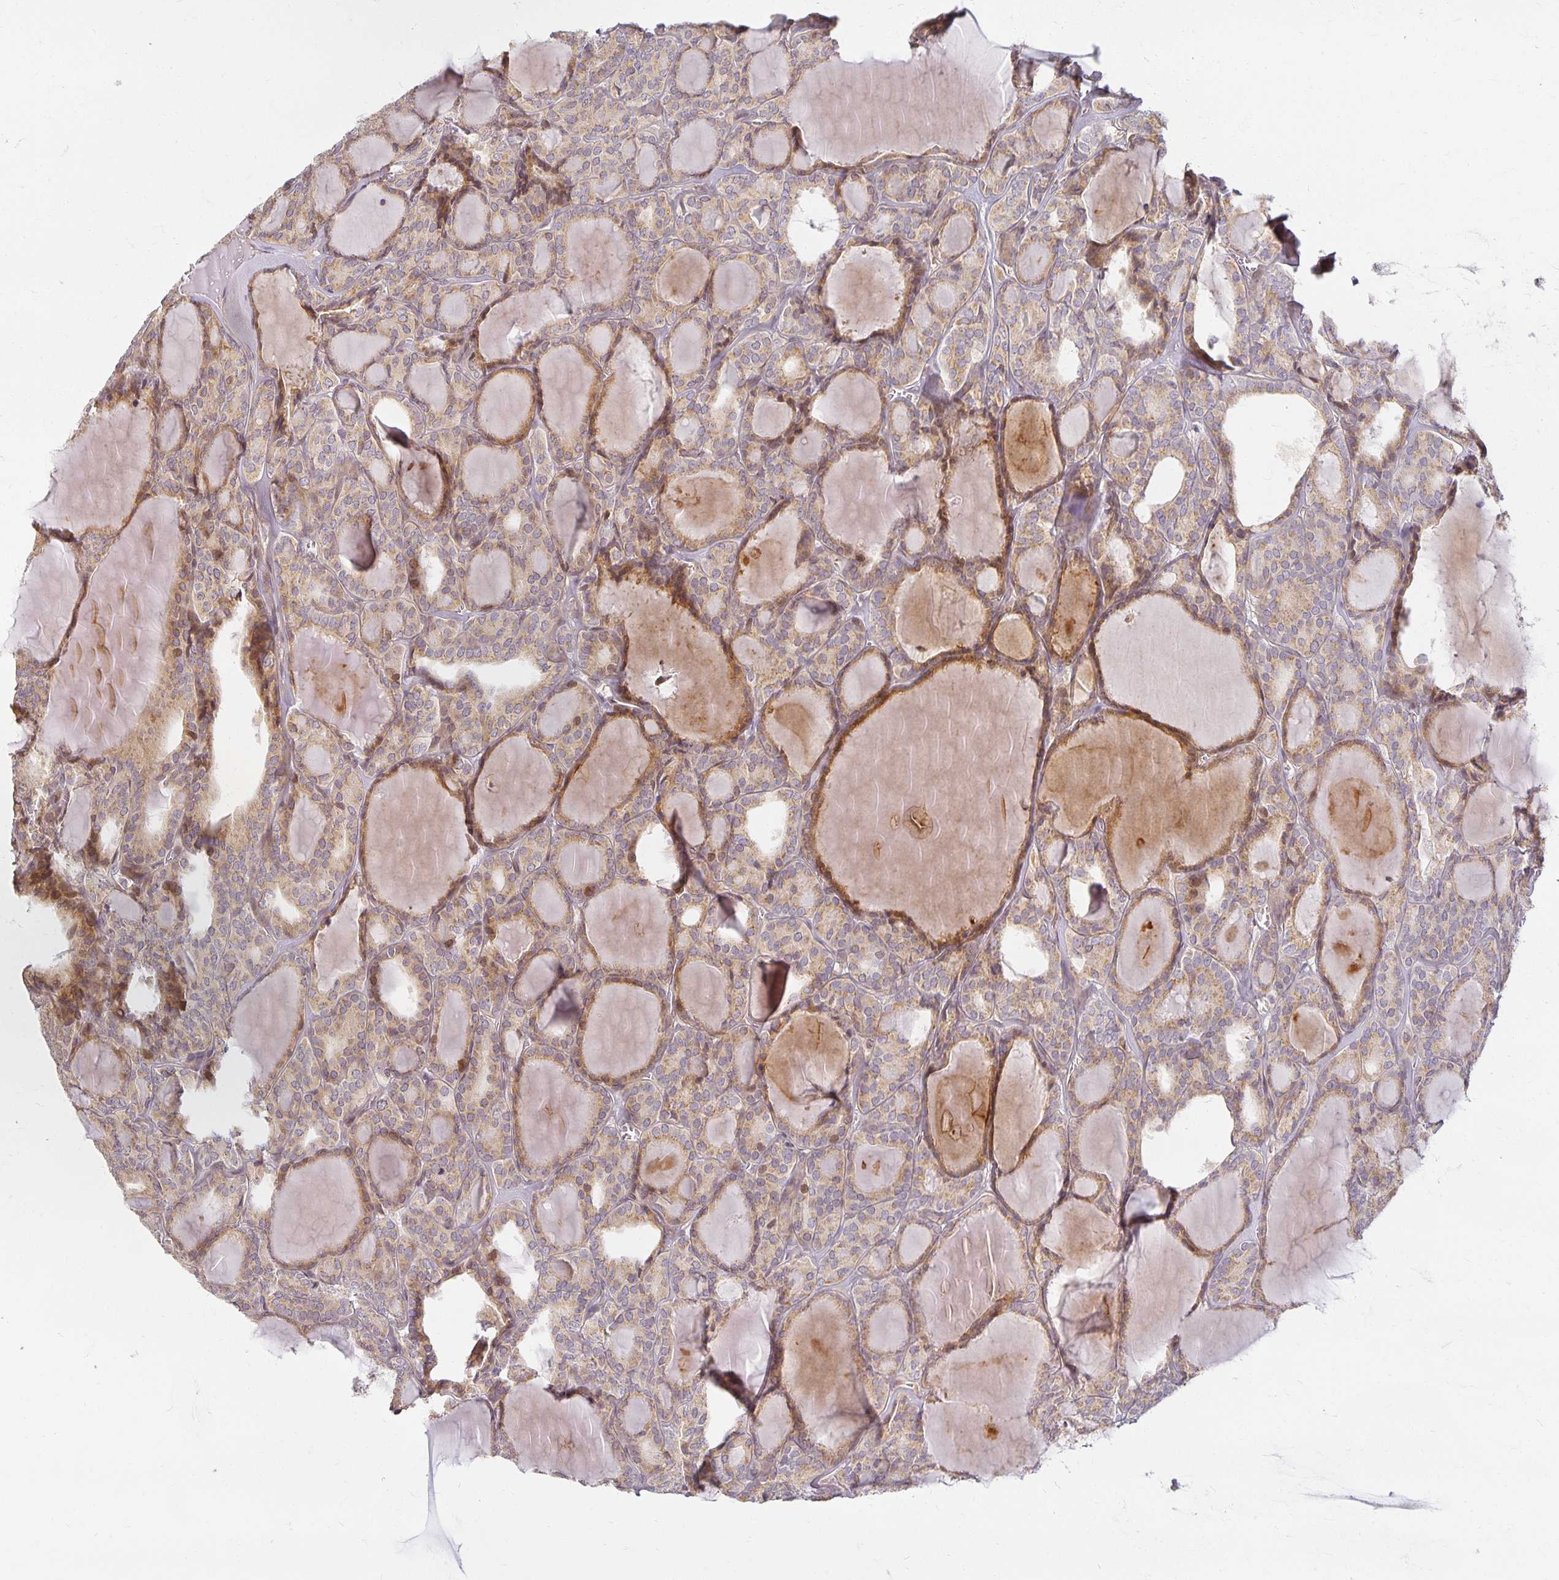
{"staining": {"intensity": "weak", "quantity": "25%-75%", "location": "cytoplasmic/membranous"}, "tissue": "thyroid cancer", "cell_type": "Tumor cells", "image_type": "cancer", "snomed": [{"axis": "morphology", "description": "Follicular adenoma carcinoma, NOS"}, {"axis": "topography", "description": "Thyroid gland"}], "caption": "Brown immunohistochemical staining in thyroid follicular adenoma carcinoma displays weak cytoplasmic/membranous staining in approximately 25%-75% of tumor cells.", "gene": "EHF", "patient": {"sex": "male", "age": 74}}